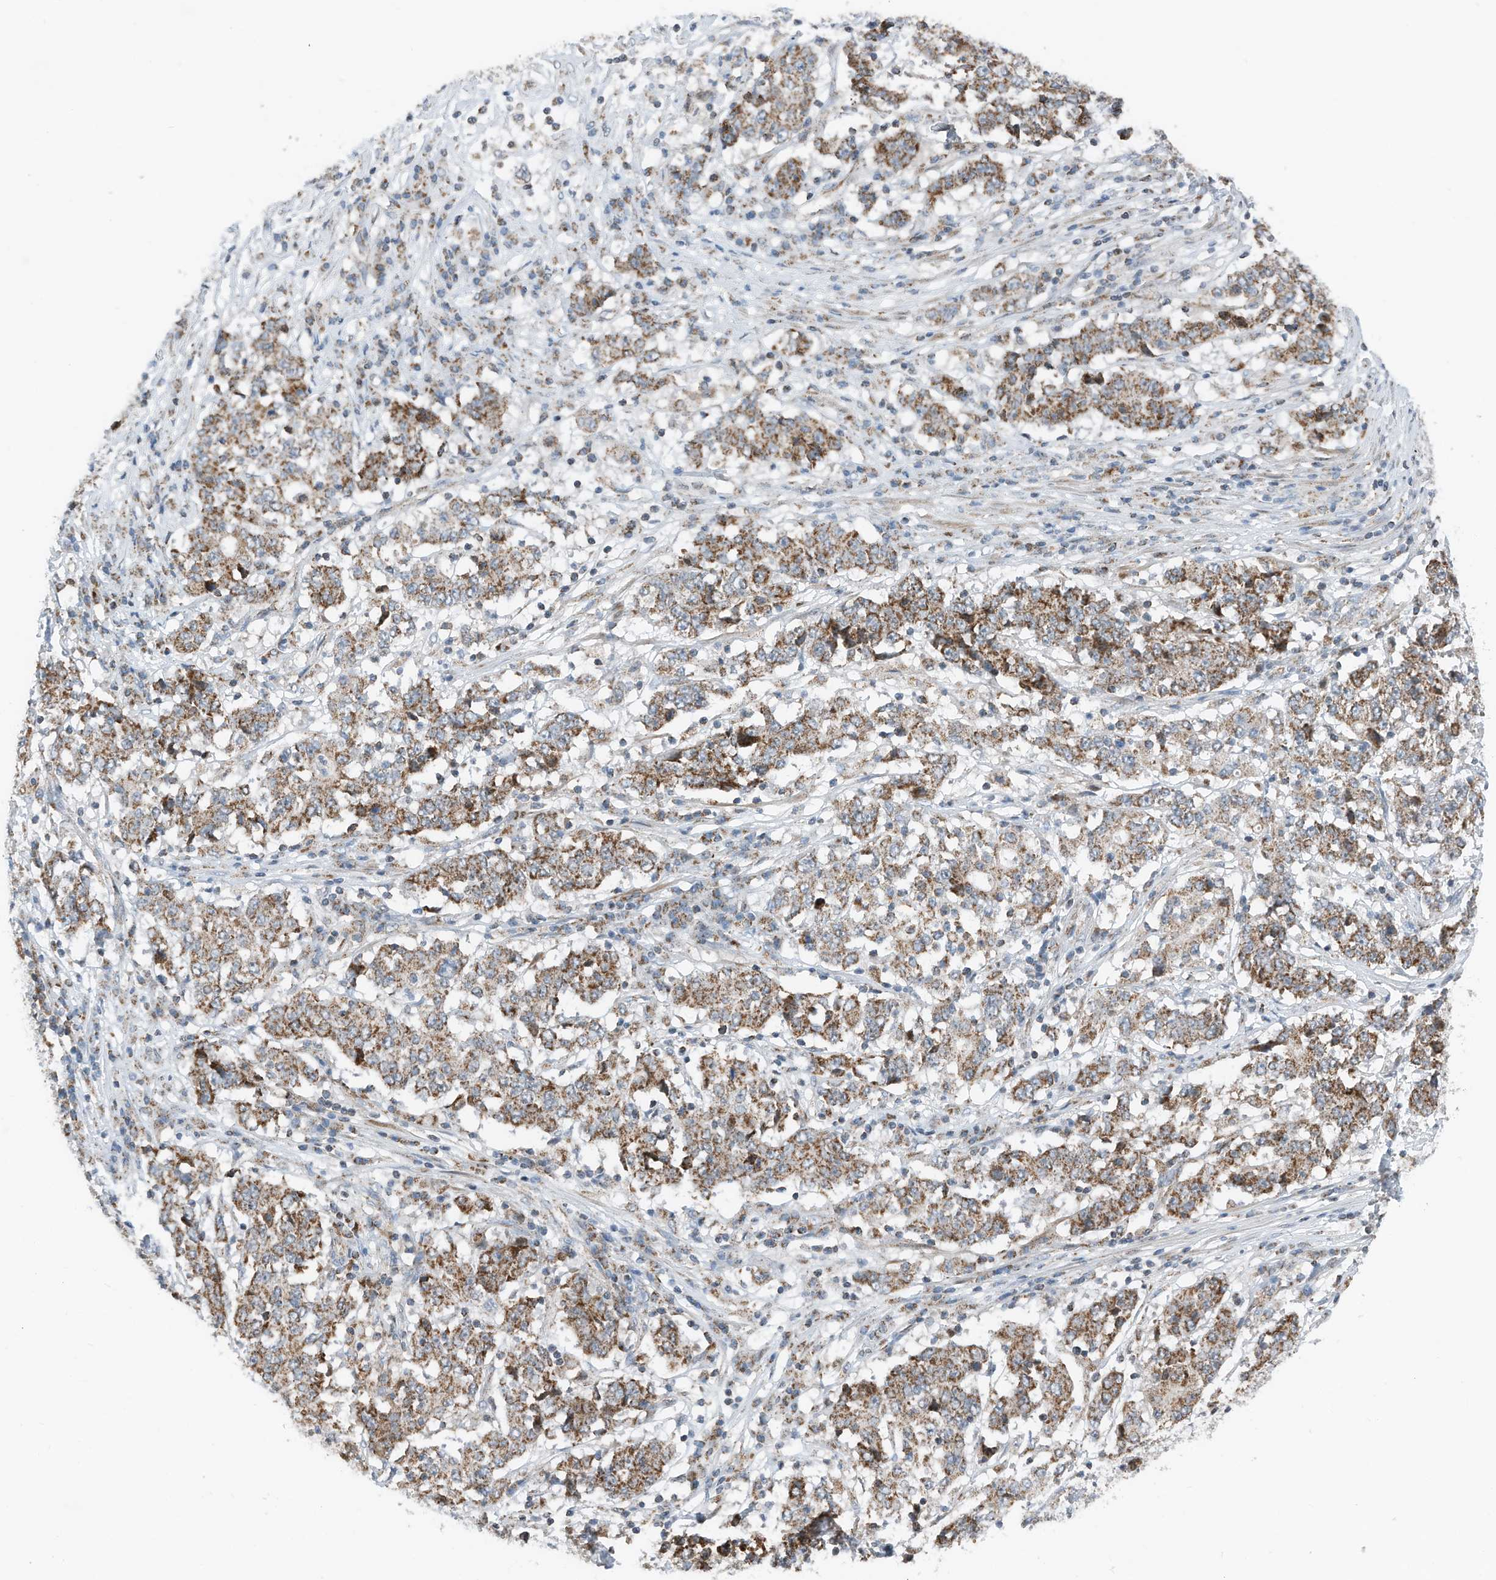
{"staining": {"intensity": "moderate", "quantity": ">75%", "location": "cytoplasmic/membranous"}, "tissue": "stomach cancer", "cell_type": "Tumor cells", "image_type": "cancer", "snomed": [{"axis": "morphology", "description": "Adenocarcinoma, NOS"}, {"axis": "topography", "description": "Stomach"}], "caption": "Protein expression by IHC shows moderate cytoplasmic/membranous staining in approximately >75% of tumor cells in stomach cancer (adenocarcinoma). The staining was performed using DAB to visualize the protein expression in brown, while the nuclei were stained in blue with hematoxylin (Magnification: 20x).", "gene": "RMND1", "patient": {"sex": "male", "age": 59}}